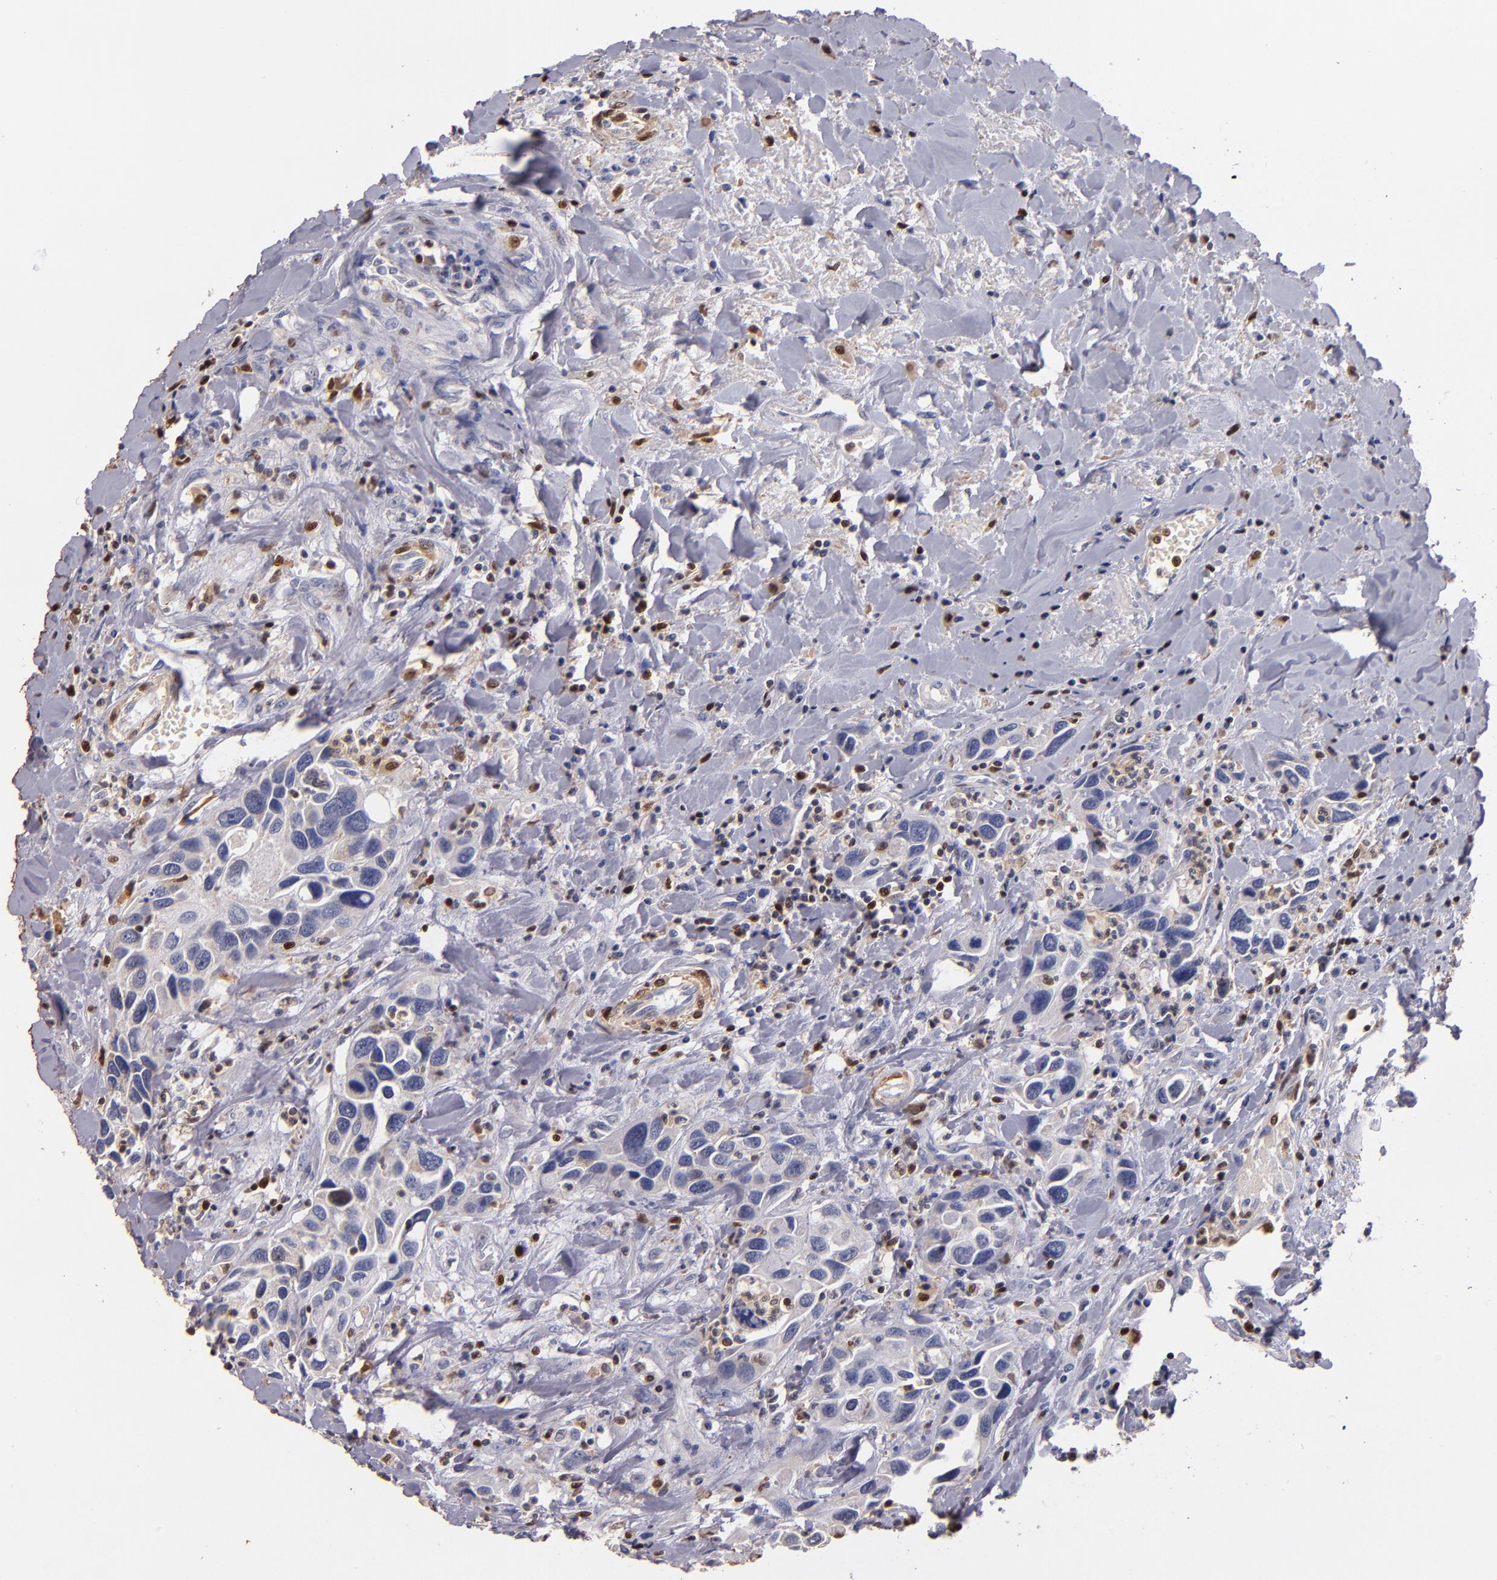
{"staining": {"intensity": "negative", "quantity": "none", "location": "none"}, "tissue": "urothelial cancer", "cell_type": "Tumor cells", "image_type": "cancer", "snomed": [{"axis": "morphology", "description": "Urothelial carcinoma, High grade"}, {"axis": "topography", "description": "Urinary bladder"}], "caption": "Tumor cells show no significant protein positivity in urothelial carcinoma (high-grade). The staining was performed using DAB to visualize the protein expression in brown, while the nuclei were stained in blue with hematoxylin (Magnification: 20x).", "gene": "S100A4", "patient": {"sex": "male", "age": 66}}